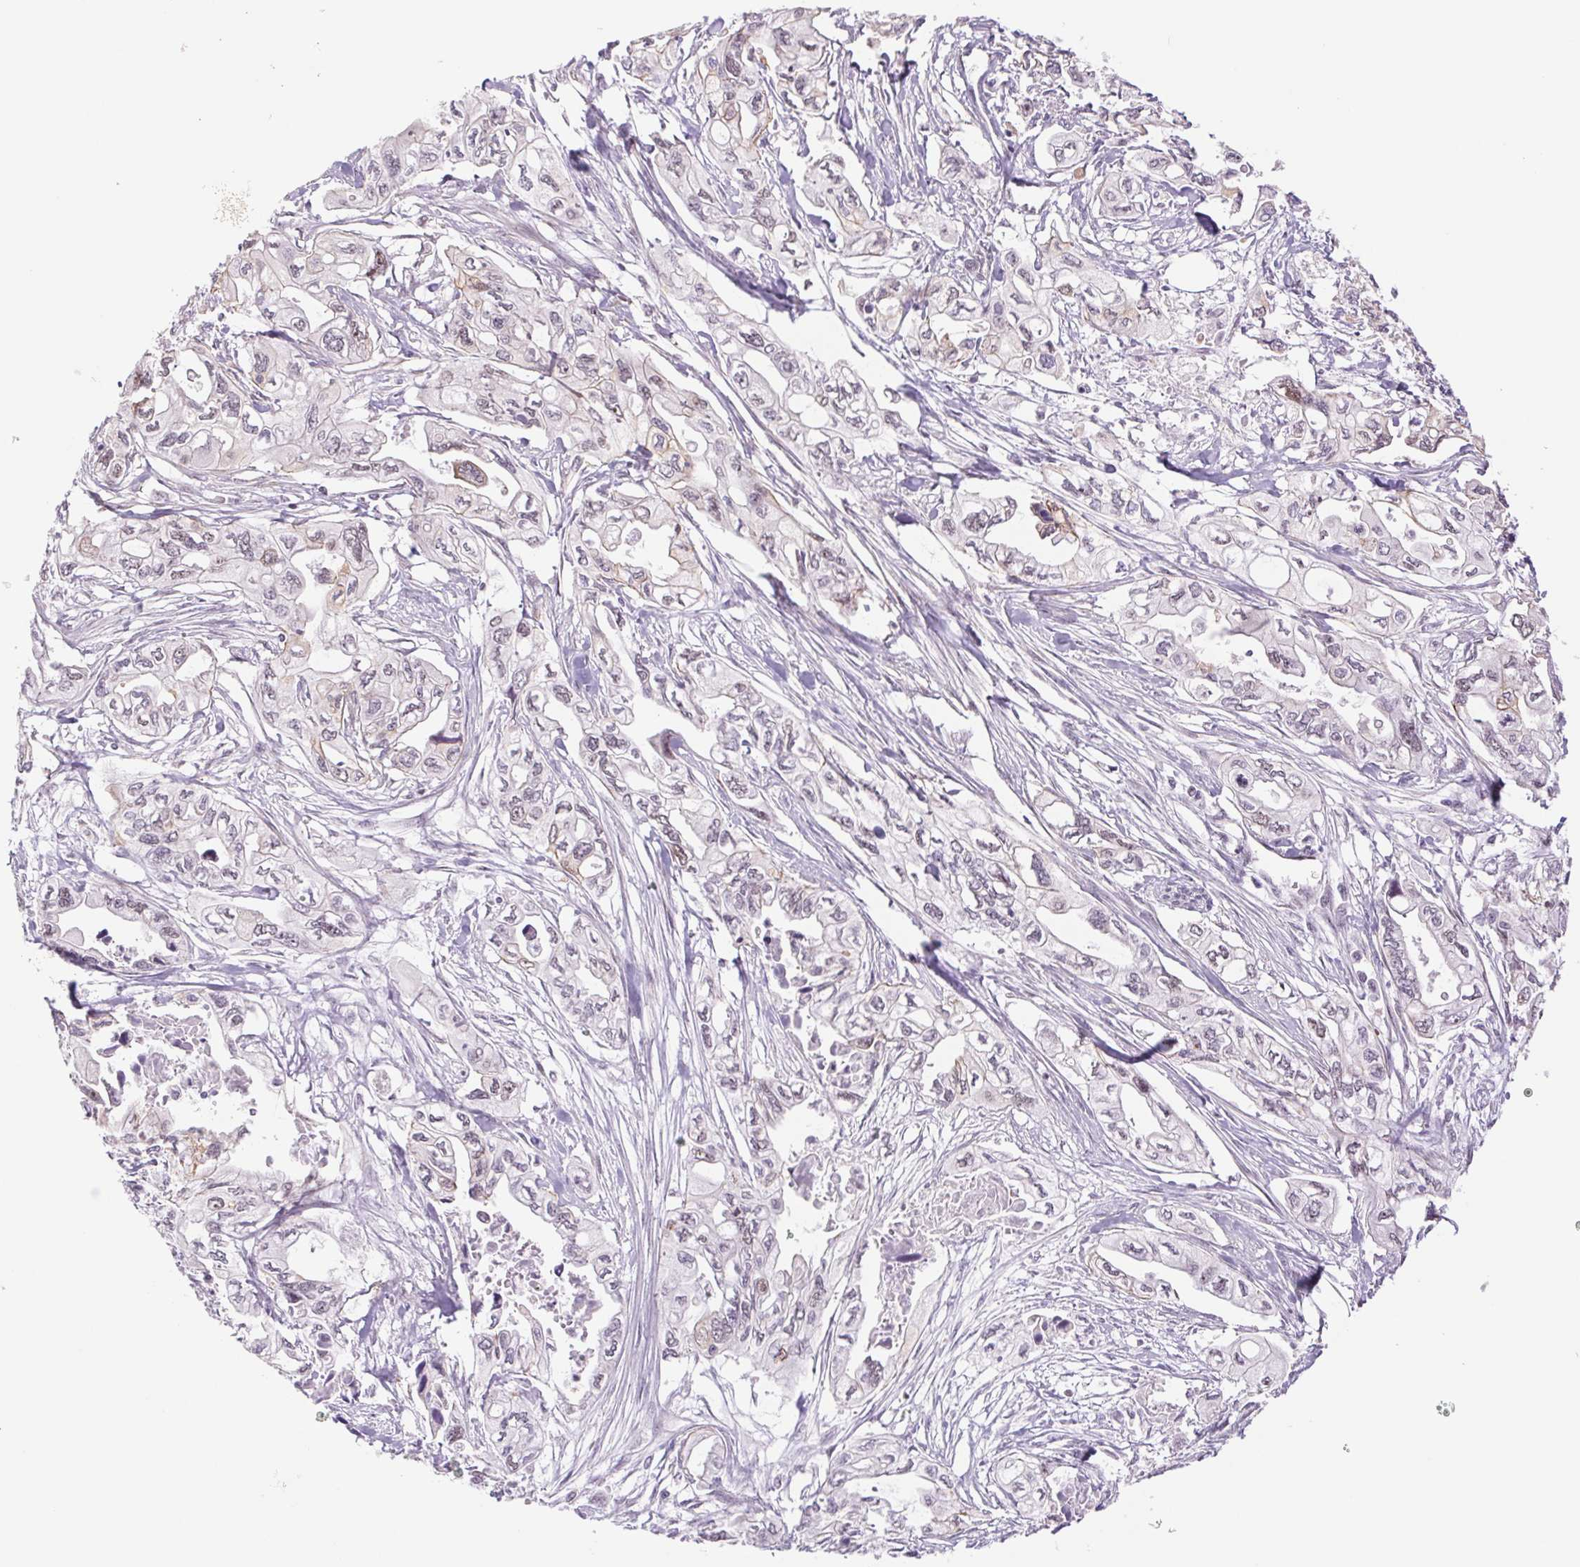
{"staining": {"intensity": "negative", "quantity": "none", "location": "none"}, "tissue": "pancreatic cancer", "cell_type": "Tumor cells", "image_type": "cancer", "snomed": [{"axis": "morphology", "description": "Adenocarcinoma, NOS"}, {"axis": "topography", "description": "Pancreas"}], "caption": "Tumor cells are negative for protein expression in human pancreatic cancer.", "gene": "CWC25", "patient": {"sex": "male", "age": 68}}